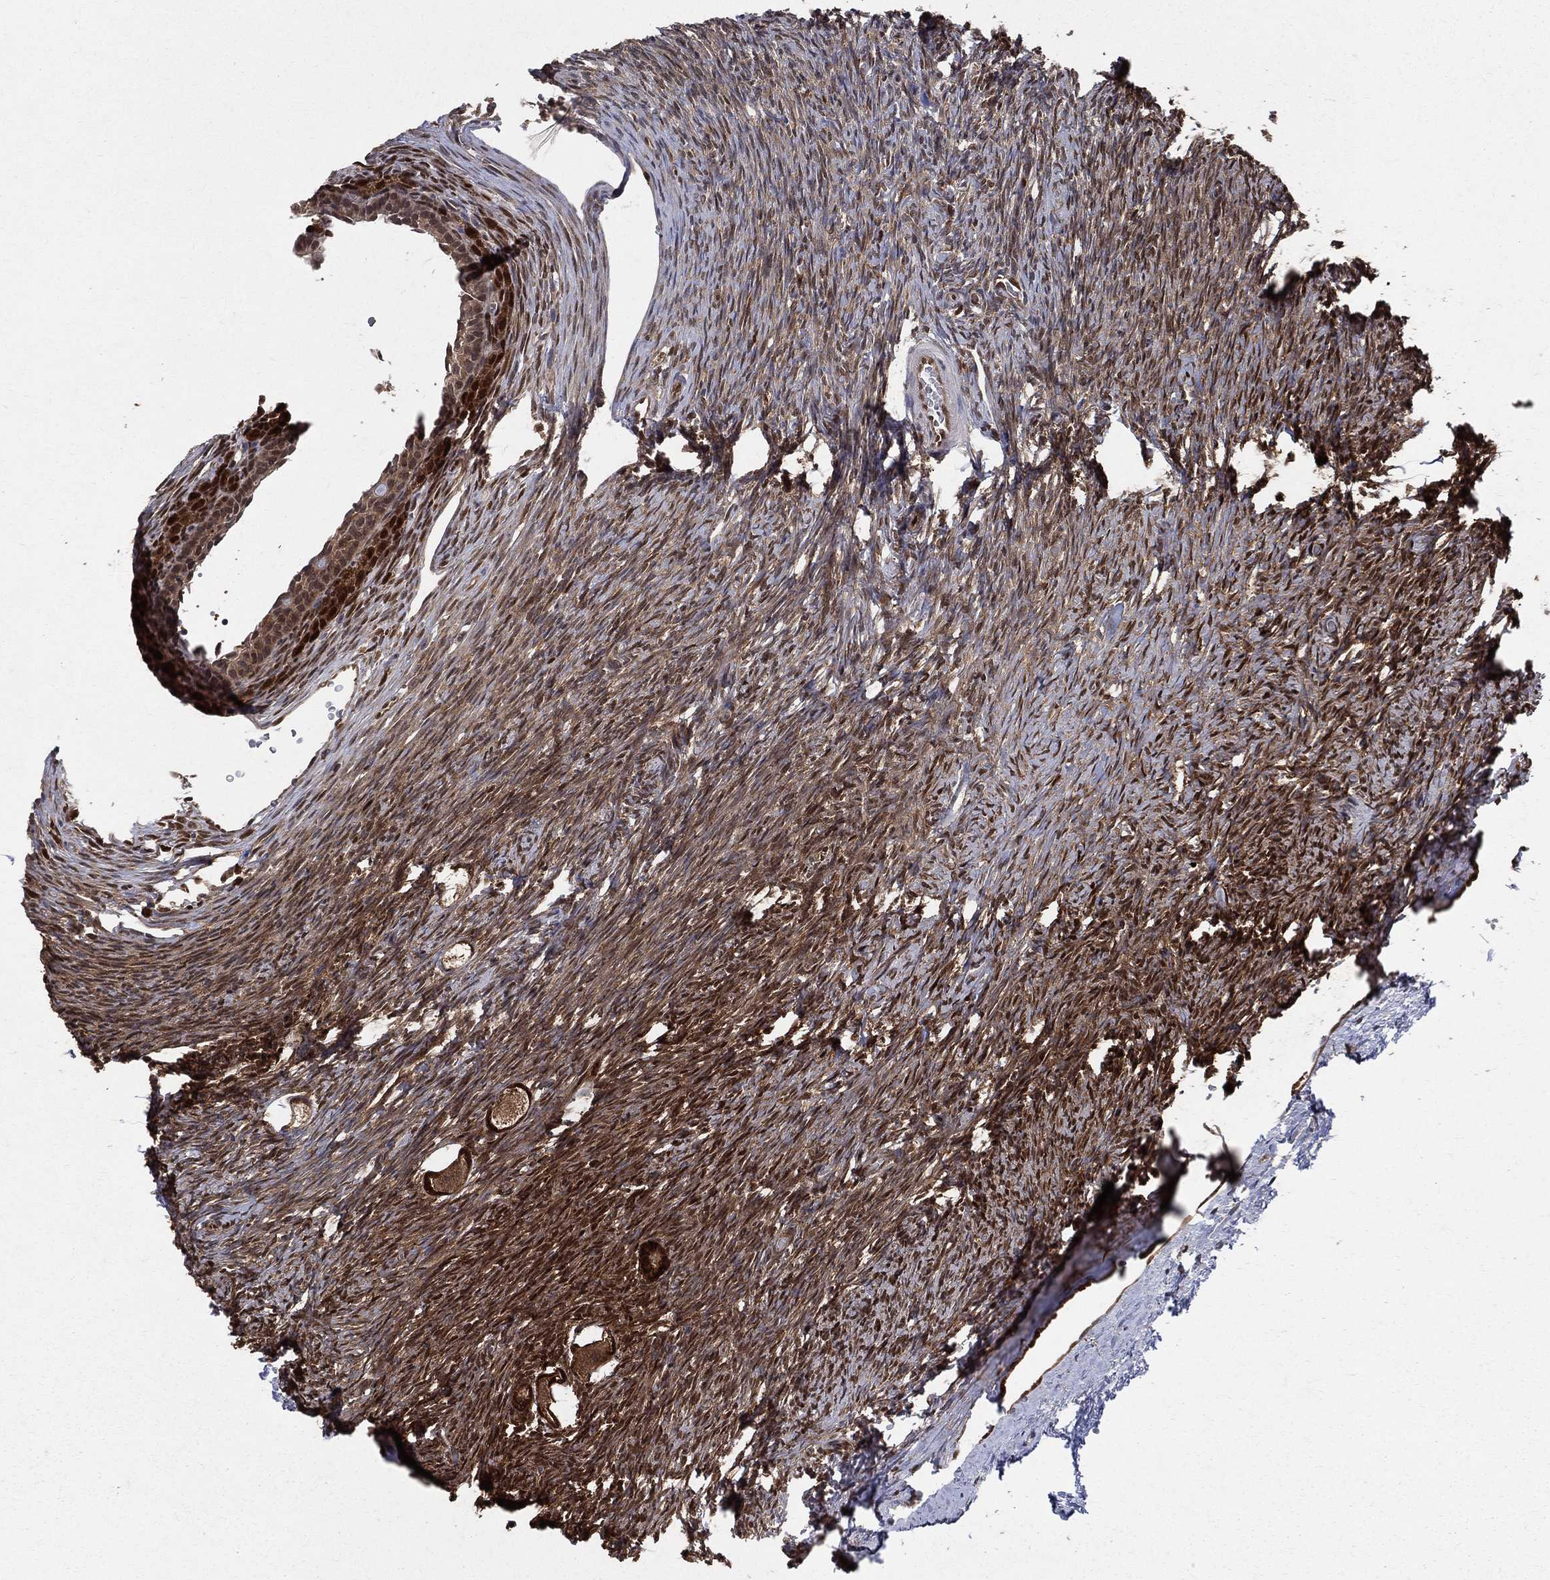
{"staining": {"intensity": "strong", "quantity": ">75%", "location": "cytoplasmic/membranous"}, "tissue": "ovary", "cell_type": "Follicle cells", "image_type": "normal", "snomed": [{"axis": "morphology", "description": "Normal tissue, NOS"}, {"axis": "topography", "description": "Ovary"}], "caption": "High-magnification brightfield microscopy of benign ovary stained with DAB (brown) and counterstained with hematoxylin (blue). follicle cells exhibit strong cytoplasmic/membranous staining is identified in approximately>75% of cells.", "gene": "ENO1", "patient": {"sex": "female", "age": 27}}